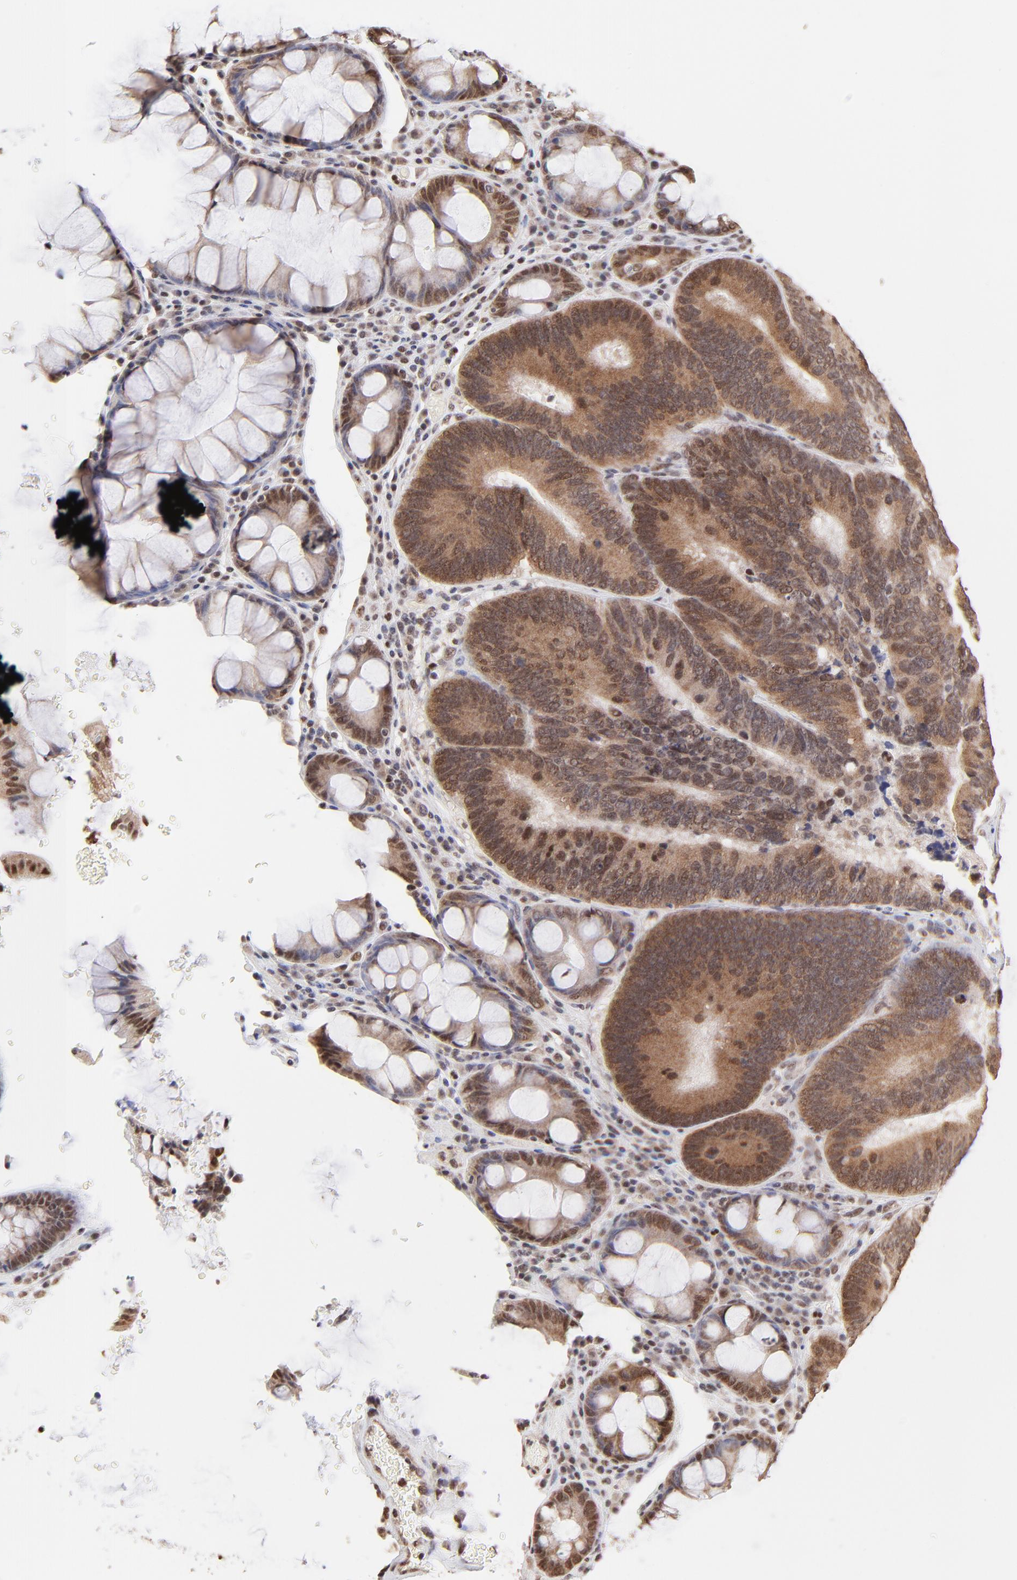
{"staining": {"intensity": "moderate", "quantity": ">75%", "location": "cytoplasmic/membranous,nuclear"}, "tissue": "colorectal cancer", "cell_type": "Tumor cells", "image_type": "cancer", "snomed": [{"axis": "morphology", "description": "Normal tissue, NOS"}, {"axis": "morphology", "description": "Adenocarcinoma, NOS"}, {"axis": "topography", "description": "Colon"}], "caption": "This photomicrograph shows colorectal cancer (adenocarcinoma) stained with immunohistochemistry (IHC) to label a protein in brown. The cytoplasmic/membranous and nuclear of tumor cells show moderate positivity for the protein. Nuclei are counter-stained blue.", "gene": "ZNF670", "patient": {"sex": "female", "age": 78}}